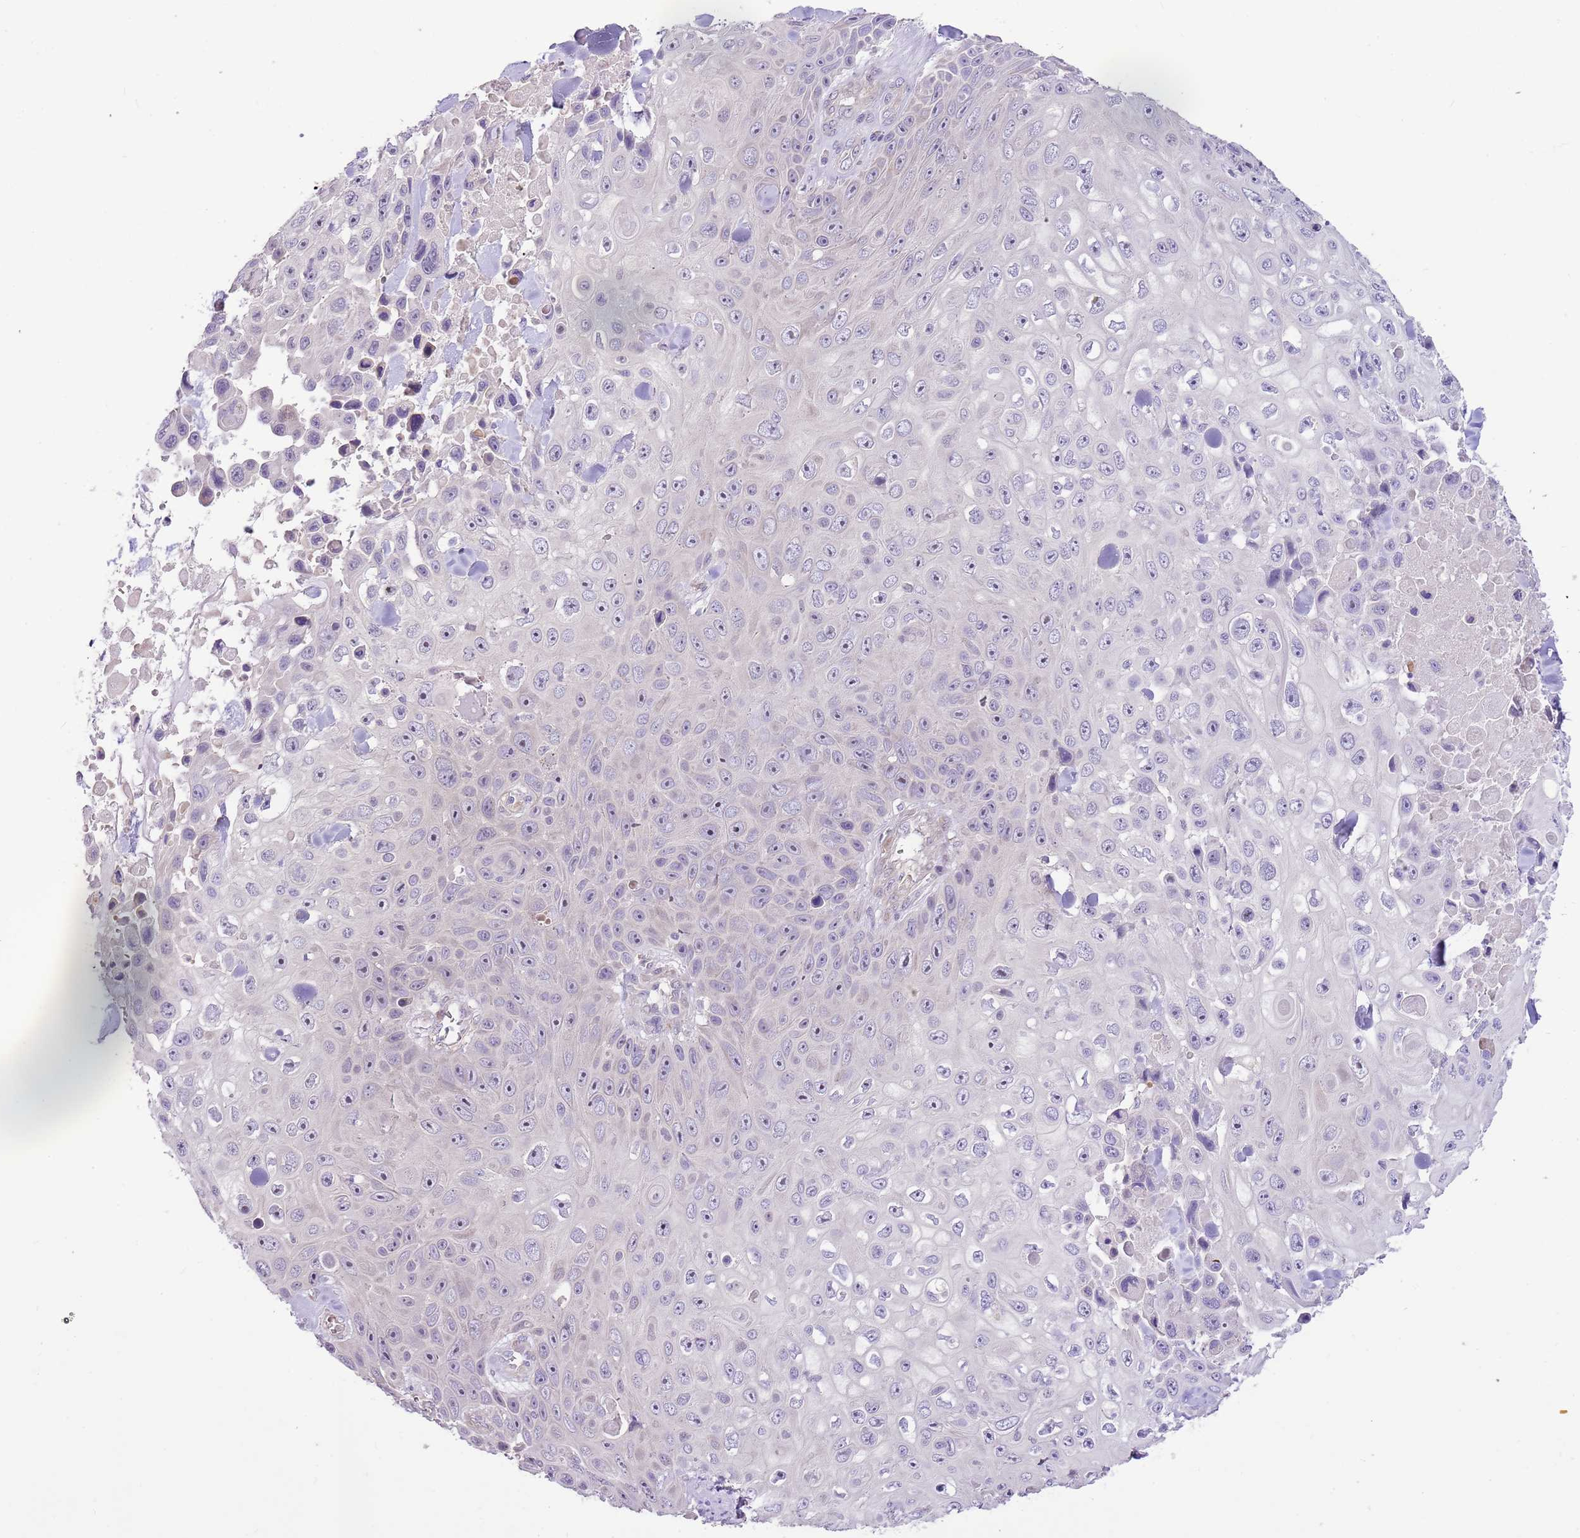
{"staining": {"intensity": "negative", "quantity": "none", "location": "none"}, "tissue": "skin cancer", "cell_type": "Tumor cells", "image_type": "cancer", "snomed": [{"axis": "morphology", "description": "Squamous cell carcinoma, NOS"}, {"axis": "topography", "description": "Skin"}], "caption": "Immunohistochemistry image of neoplastic tissue: human skin cancer (squamous cell carcinoma) stained with DAB shows no significant protein staining in tumor cells.", "gene": "RFK", "patient": {"sex": "male", "age": 82}}